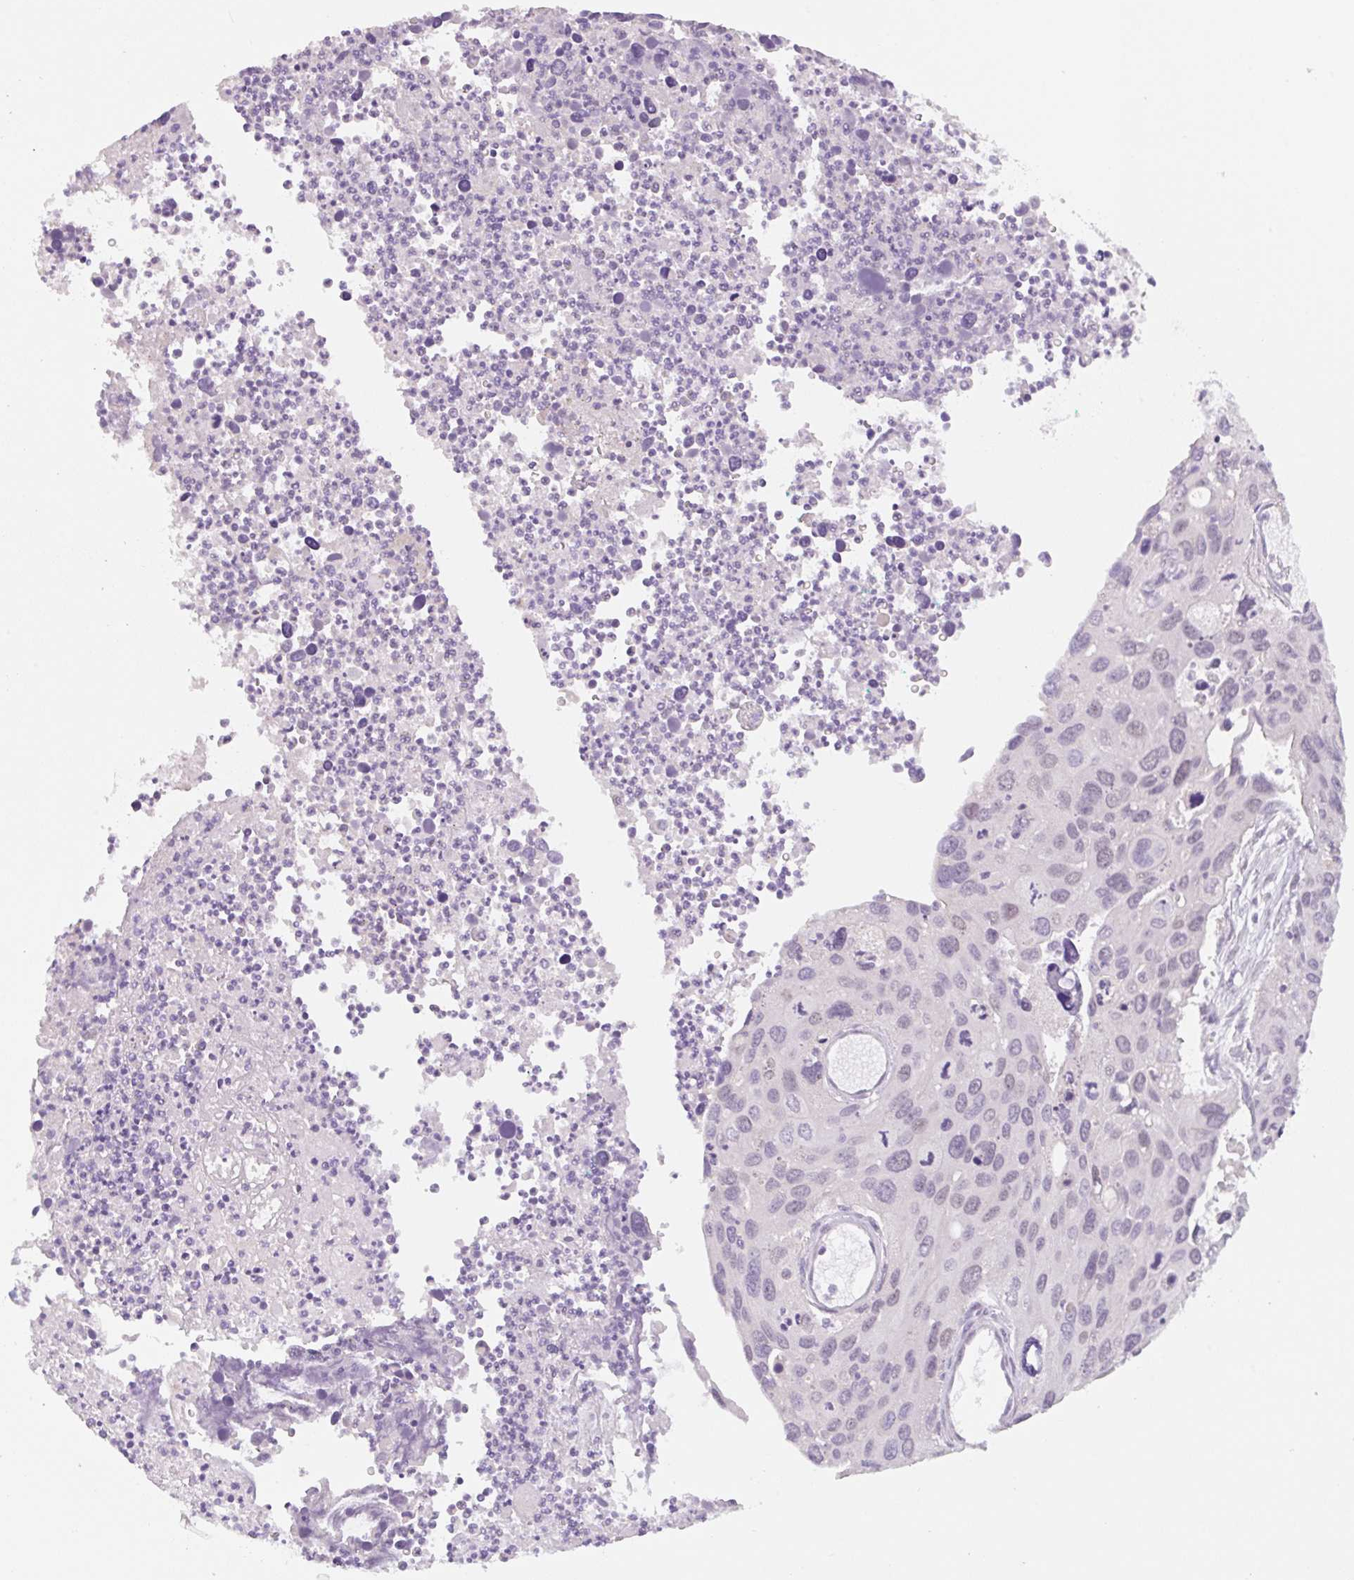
{"staining": {"intensity": "negative", "quantity": "none", "location": "none"}, "tissue": "cervical cancer", "cell_type": "Tumor cells", "image_type": "cancer", "snomed": [{"axis": "morphology", "description": "Squamous cell carcinoma, NOS"}, {"axis": "topography", "description": "Cervix"}], "caption": "This is a photomicrograph of immunohistochemistry staining of squamous cell carcinoma (cervical), which shows no positivity in tumor cells.", "gene": "MIA2", "patient": {"sex": "female", "age": 55}}